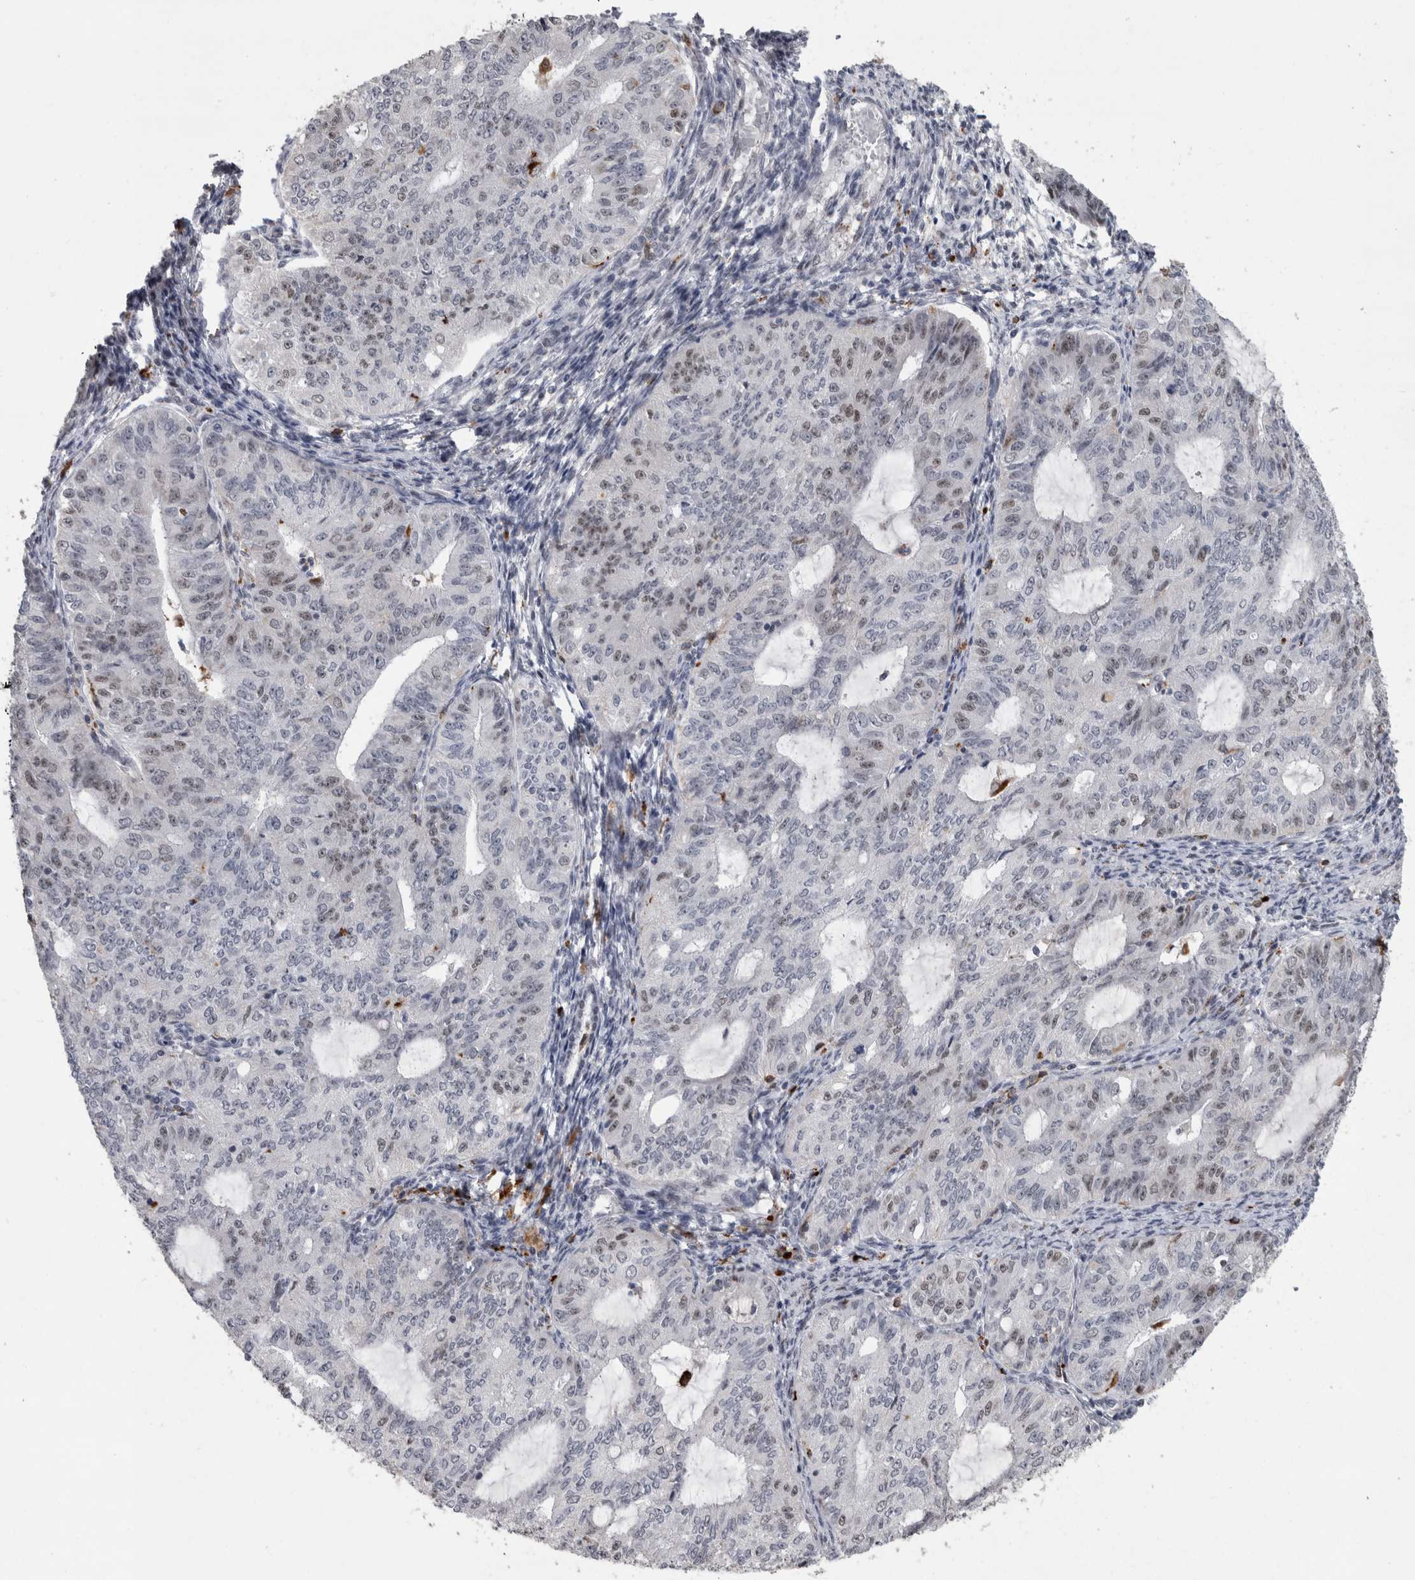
{"staining": {"intensity": "weak", "quantity": "25%-75%", "location": "nuclear"}, "tissue": "endometrial cancer", "cell_type": "Tumor cells", "image_type": "cancer", "snomed": [{"axis": "morphology", "description": "Adenocarcinoma, NOS"}, {"axis": "topography", "description": "Endometrium"}], "caption": "A histopathology image of human adenocarcinoma (endometrial) stained for a protein shows weak nuclear brown staining in tumor cells. (DAB (3,3'-diaminobenzidine) IHC with brightfield microscopy, high magnification).", "gene": "POLD2", "patient": {"sex": "female", "age": 32}}